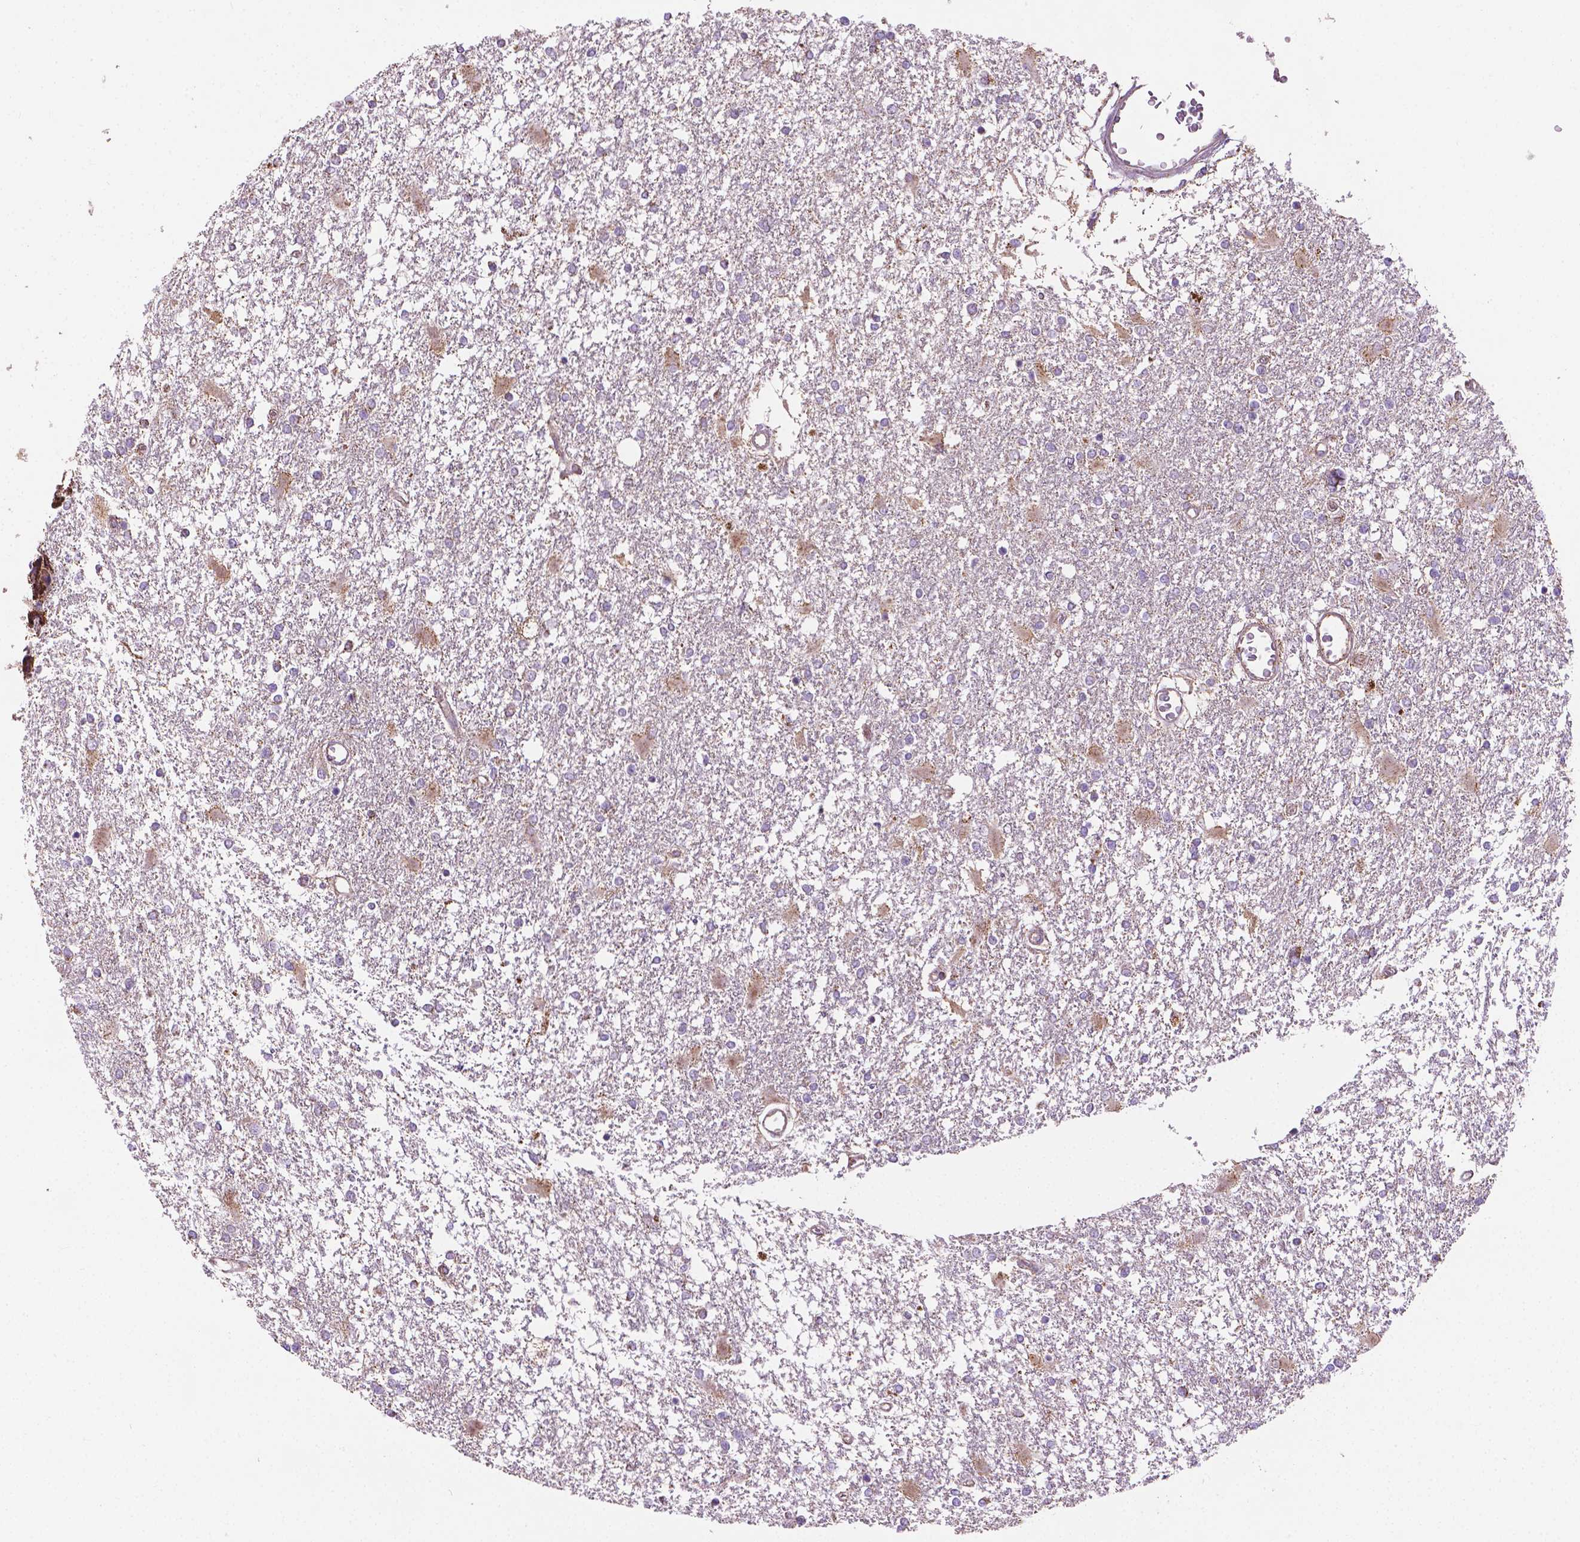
{"staining": {"intensity": "negative", "quantity": "none", "location": "none"}, "tissue": "glioma", "cell_type": "Tumor cells", "image_type": "cancer", "snomed": [{"axis": "morphology", "description": "Glioma, malignant, High grade"}, {"axis": "topography", "description": "Cerebral cortex"}], "caption": "Glioma stained for a protein using immunohistochemistry (IHC) displays no staining tumor cells.", "gene": "PIBF1", "patient": {"sex": "male", "age": 79}}